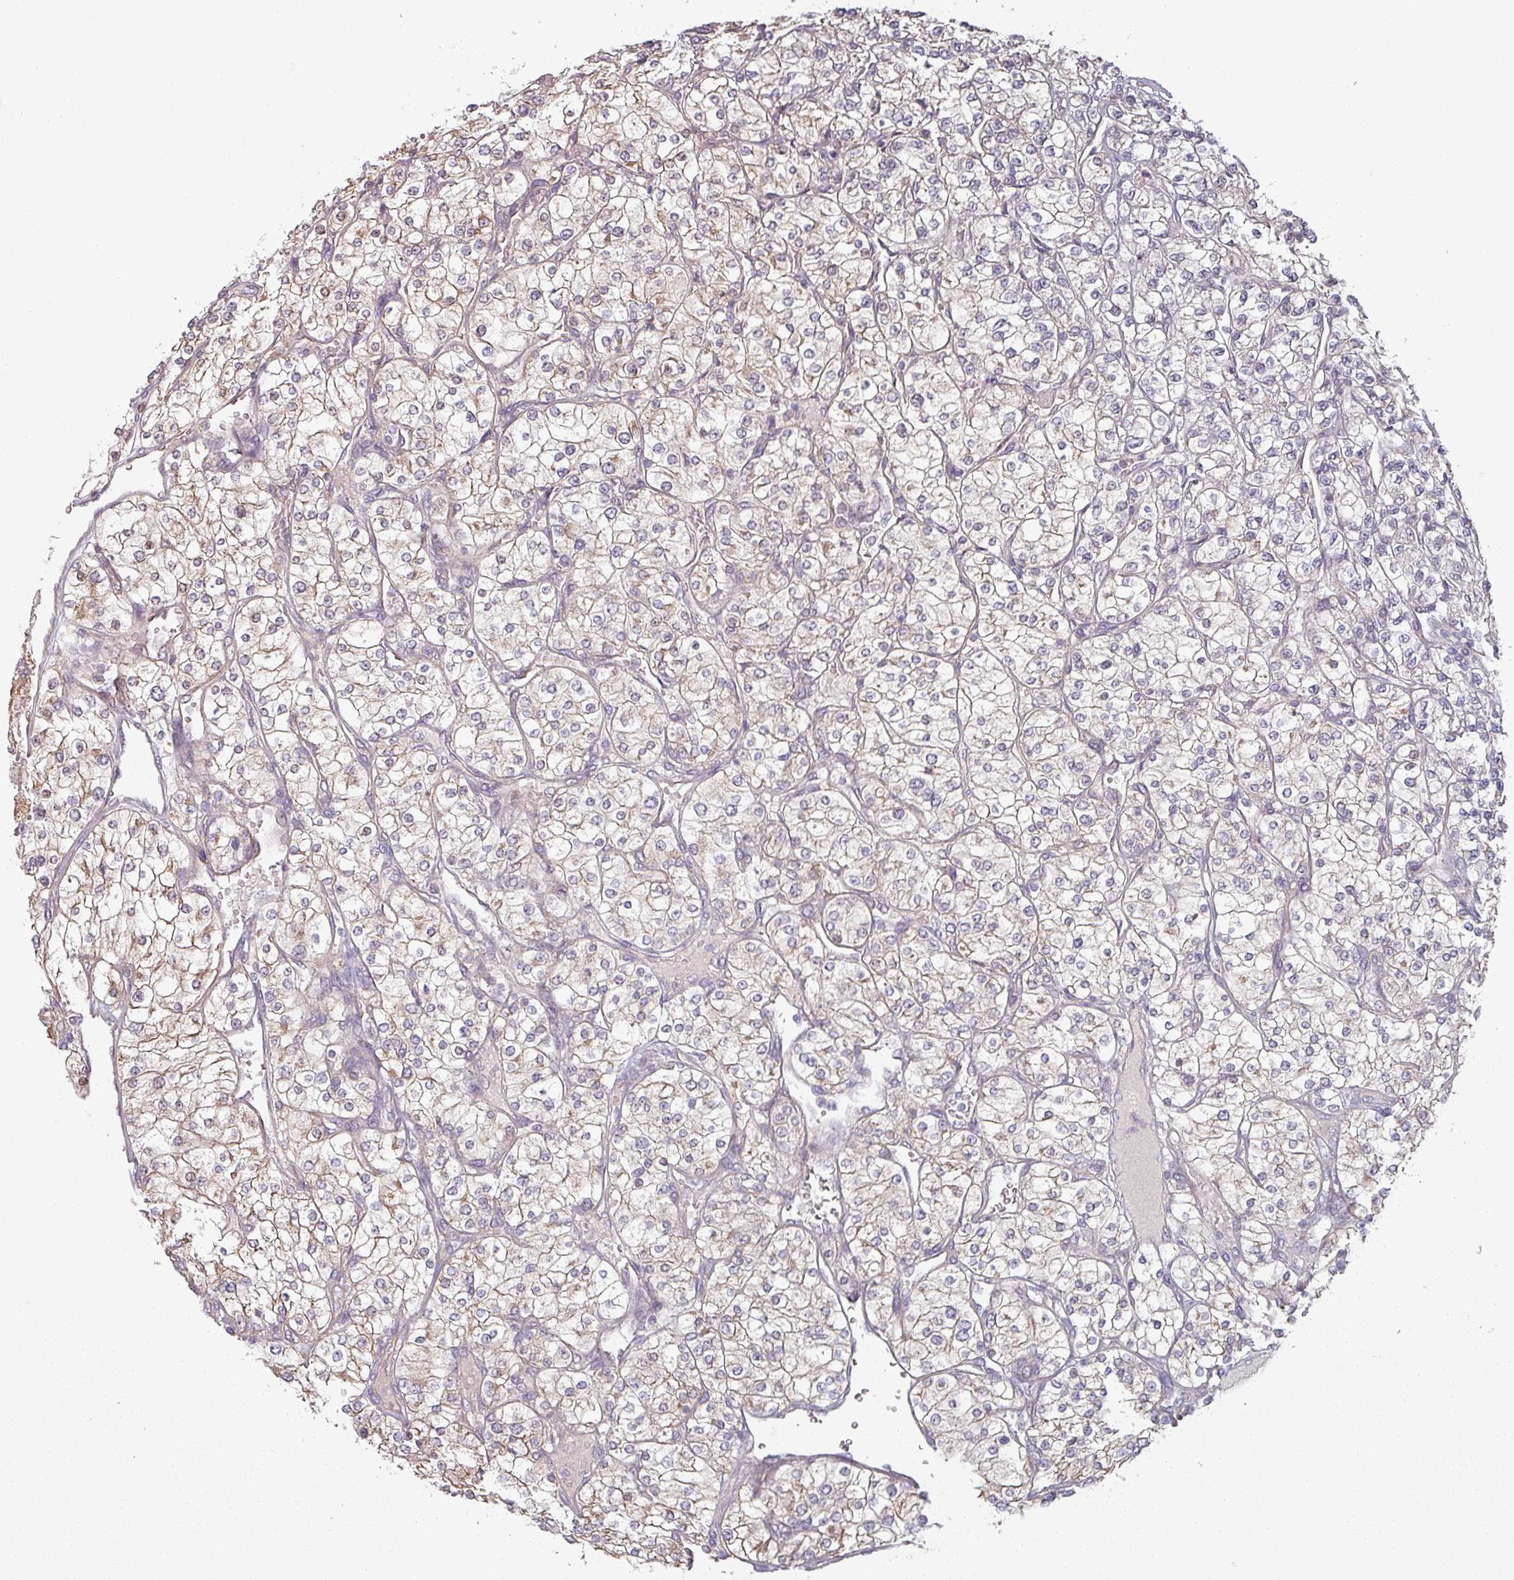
{"staining": {"intensity": "weak", "quantity": "25%-75%", "location": "cytoplasmic/membranous"}, "tissue": "renal cancer", "cell_type": "Tumor cells", "image_type": "cancer", "snomed": [{"axis": "morphology", "description": "Adenocarcinoma, NOS"}, {"axis": "topography", "description": "Kidney"}], "caption": "Adenocarcinoma (renal) tissue shows weak cytoplasmic/membranous positivity in about 25%-75% of tumor cells, visualized by immunohistochemistry.", "gene": "PLEKHJ1", "patient": {"sex": "male", "age": 80}}